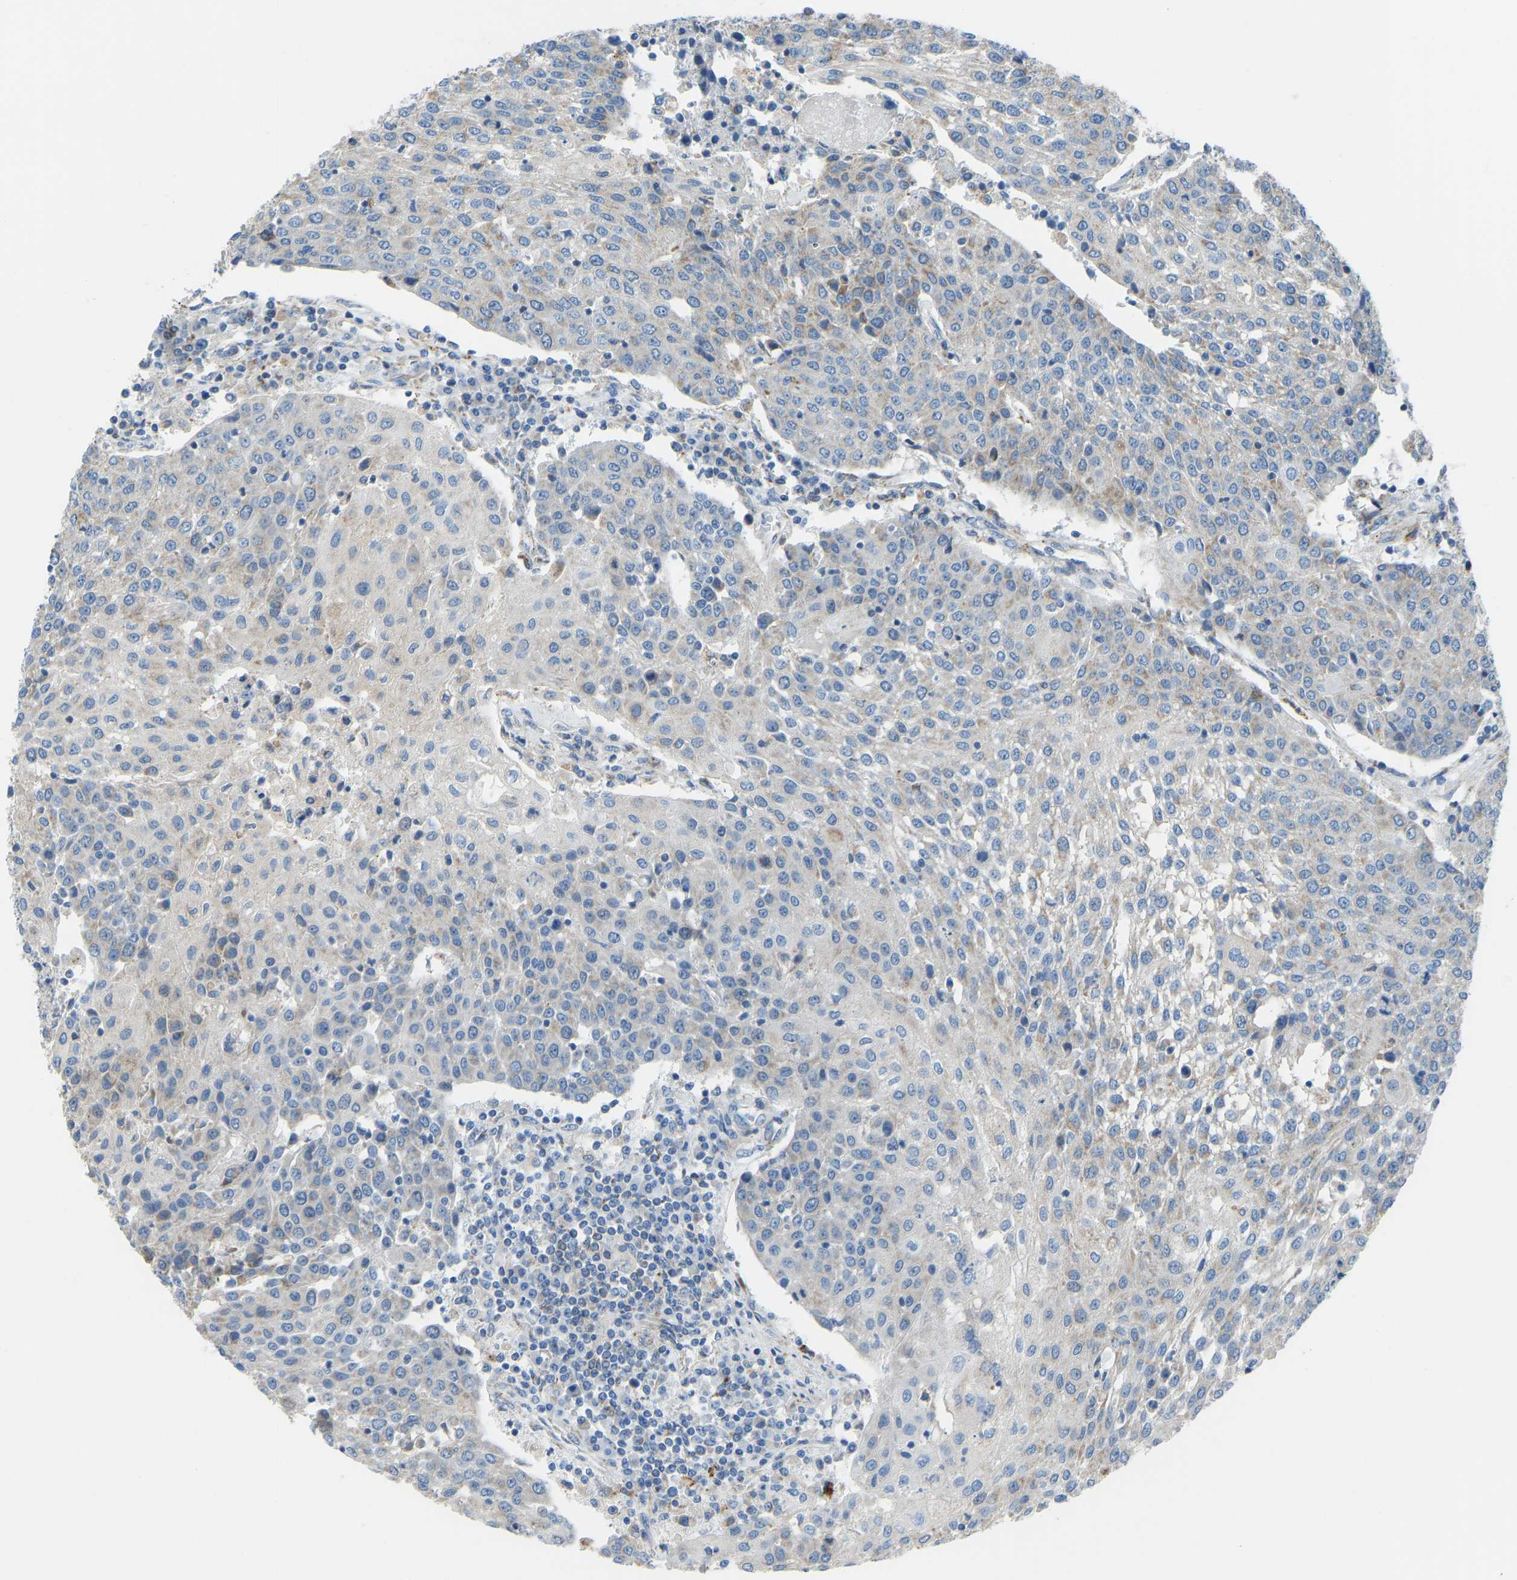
{"staining": {"intensity": "negative", "quantity": "none", "location": "none"}, "tissue": "urothelial cancer", "cell_type": "Tumor cells", "image_type": "cancer", "snomed": [{"axis": "morphology", "description": "Urothelial carcinoma, High grade"}, {"axis": "topography", "description": "Urinary bladder"}], "caption": "Immunohistochemical staining of urothelial carcinoma (high-grade) exhibits no significant expression in tumor cells. Brightfield microscopy of immunohistochemistry (IHC) stained with DAB (3,3'-diaminobenzidine) (brown) and hematoxylin (blue), captured at high magnification.", "gene": "SMIM20", "patient": {"sex": "female", "age": 85}}